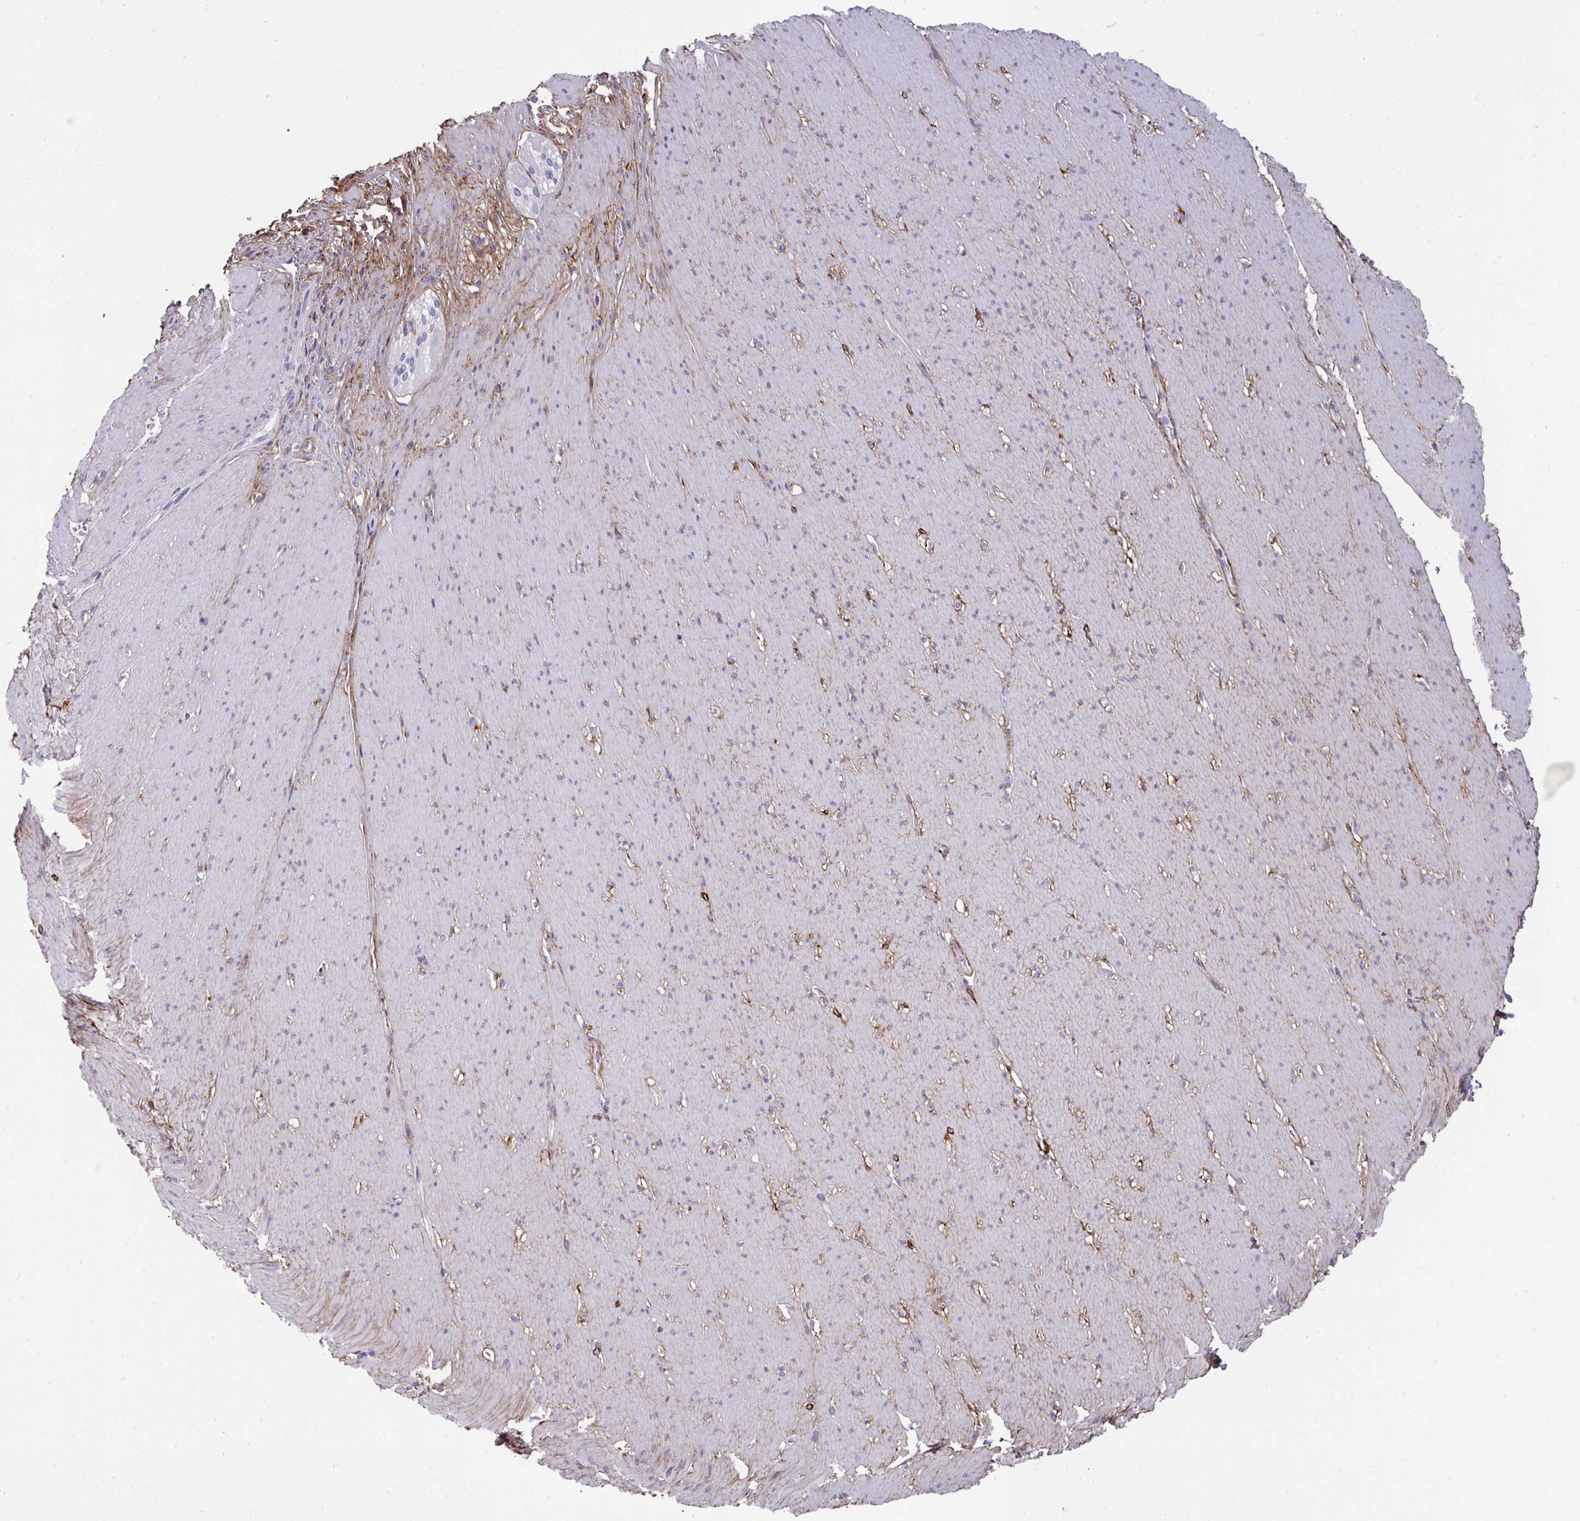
{"staining": {"intensity": "moderate", "quantity": "<25%", "location": "cytoplasmic/membranous"}, "tissue": "smooth muscle", "cell_type": "Smooth muscle cells", "image_type": "normal", "snomed": [{"axis": "morphology", "description": "Normal tissue, NOS"}, {"axis": "topography", "description": "Smooth muscle"}, {"axis": "topography", "description": "Rectum"}], "caption": "Brown immunohistochemical staining in unremarkable human smooth muscle exhibits moderate cytoplasmic/membranous positivity in about <25% of smooth muscle cells.", "gene": "LHFPL6", "patient": {"sex": "male", "age": 53}}